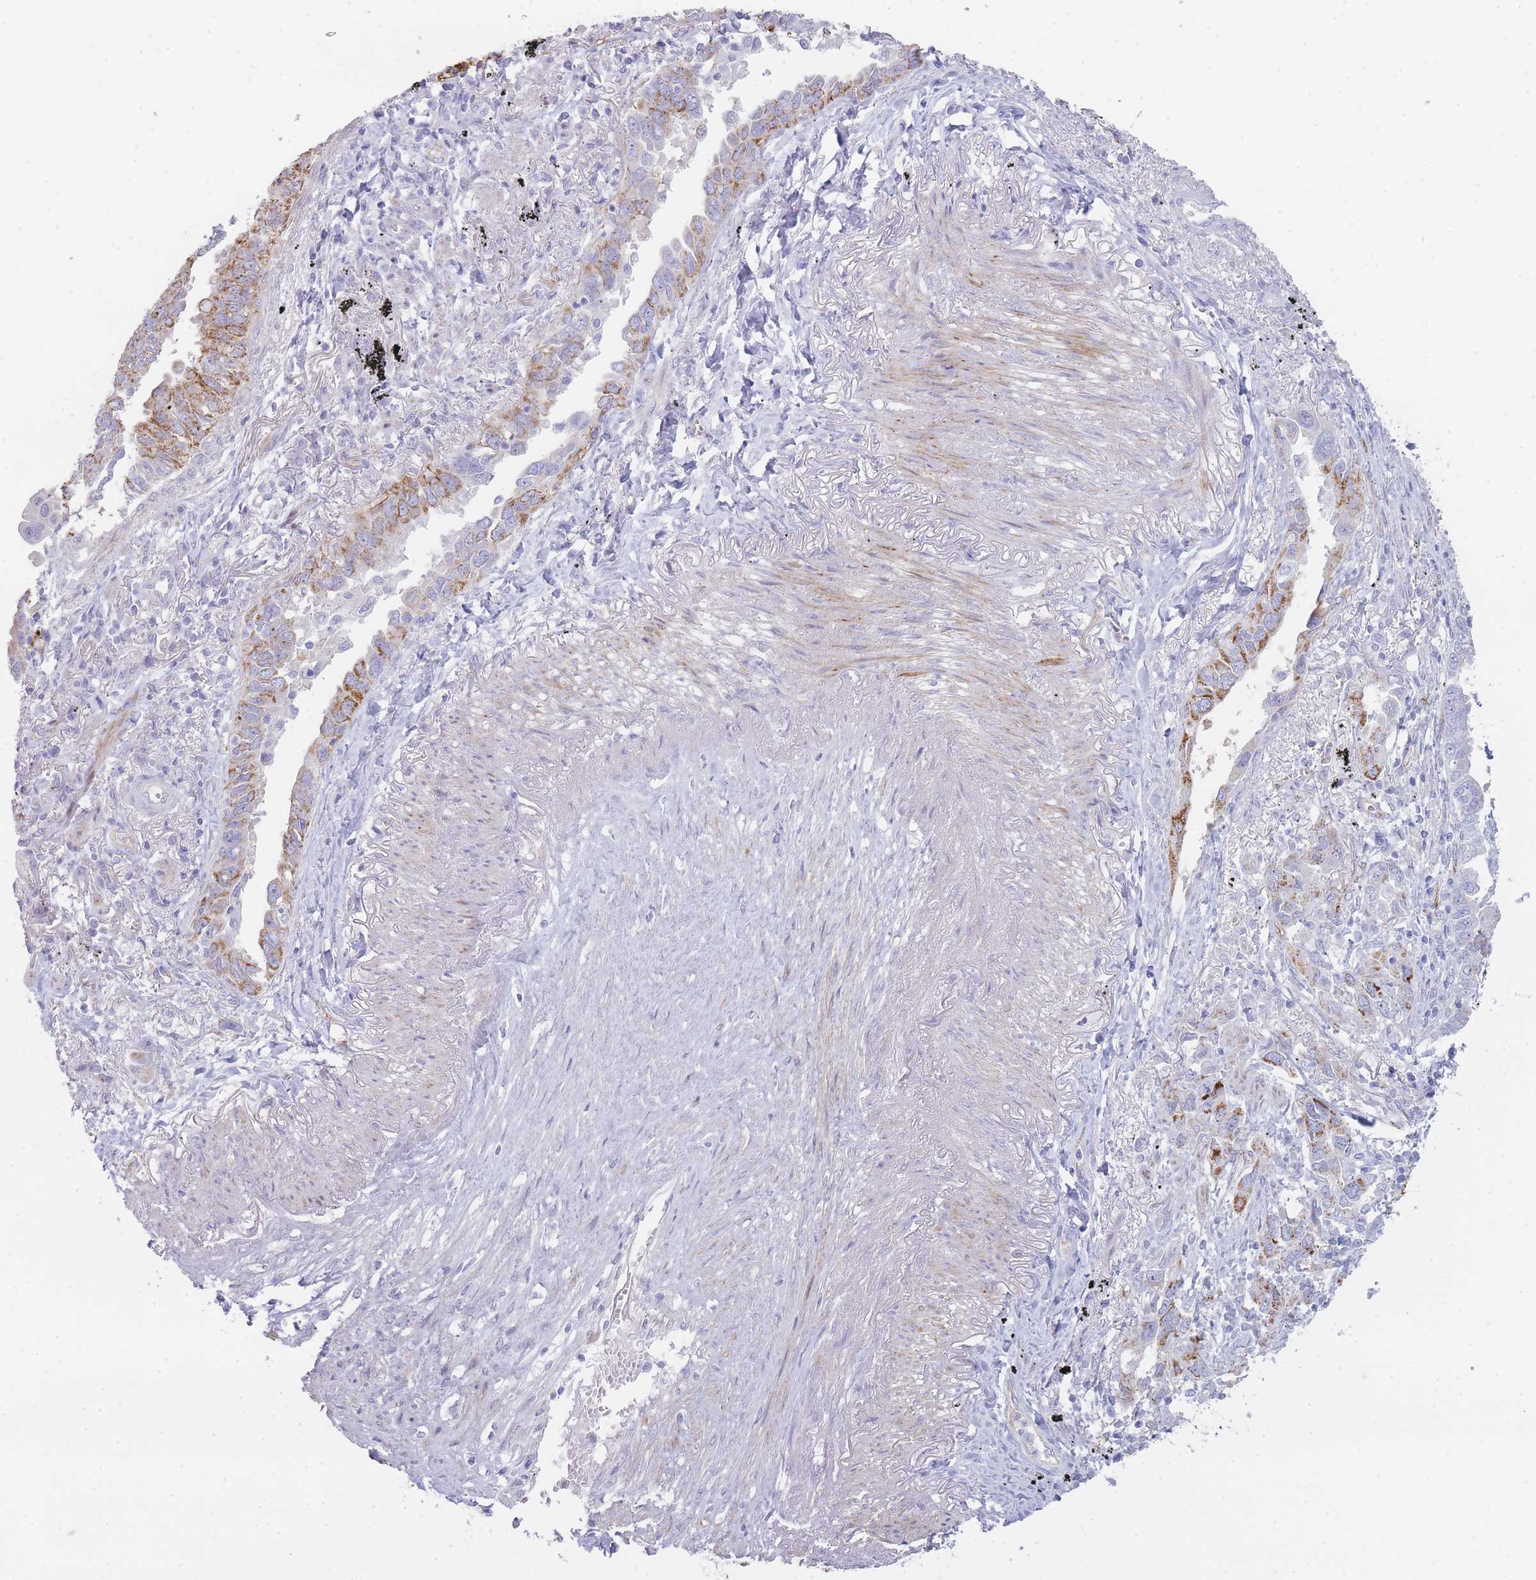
{"staining": {"intensity": "moderate", "quantity": "25%-75%", "location": "cytoplasmic/membranous"}, "tissue": "lung cancer", "cell_type": "Tumor cells", "image_type": "cancer", "snomed": [{"axis": "morphology", "description": "Adenocarcinoma, NOS"}, {"axis": "topography", "description": "Lung"}], "caption": "Tumor cells demonstrate moderate cytoplasmic/membranous positivity in approximately 25%-75% of cells in lung cancer (adenocarcinoma). (IHC, brightfield microscopy, high magnification).", "gene": "UTP14A", "patient": {"sex": "male", "age": 67}}